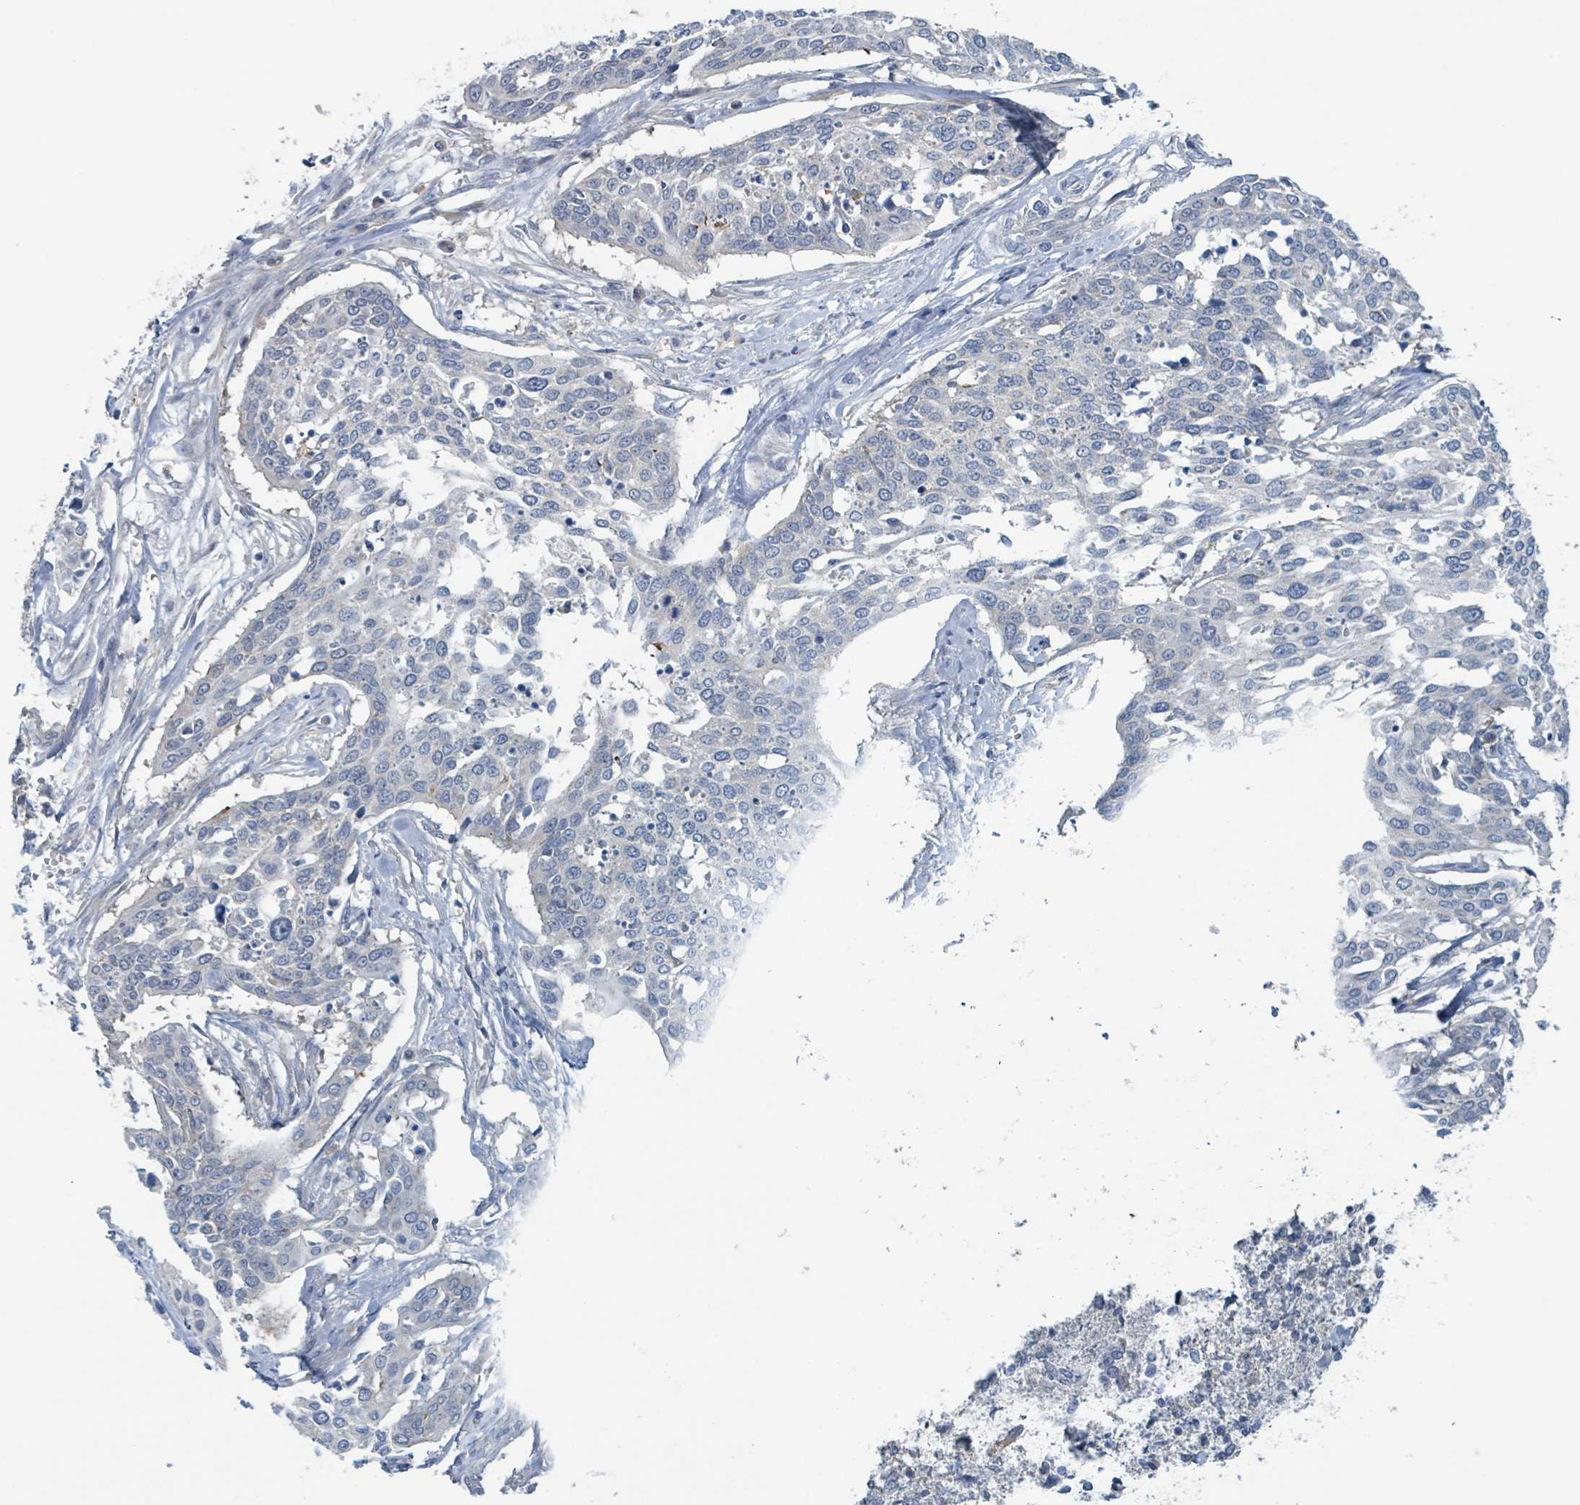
{"staining": {"intensity": "negative", "quantity": "none", "location": "none"}, "tissue": "cervical cancer", "cell_type": "Tumor cells", "image_type": "cancer", "snomed": [{"axis": "morphology", "description": "Squamous cell carcinoma, NOS"}, {"axis": "topography", "description": "Cervix"}], "caption": "Immunohistochemical staining of human cervical cancer (squamous cell carcinoma) shows no significant expression in tumor cells.", "gene": "ACBD4", "patient": {"sex": "female", "age": 44}}